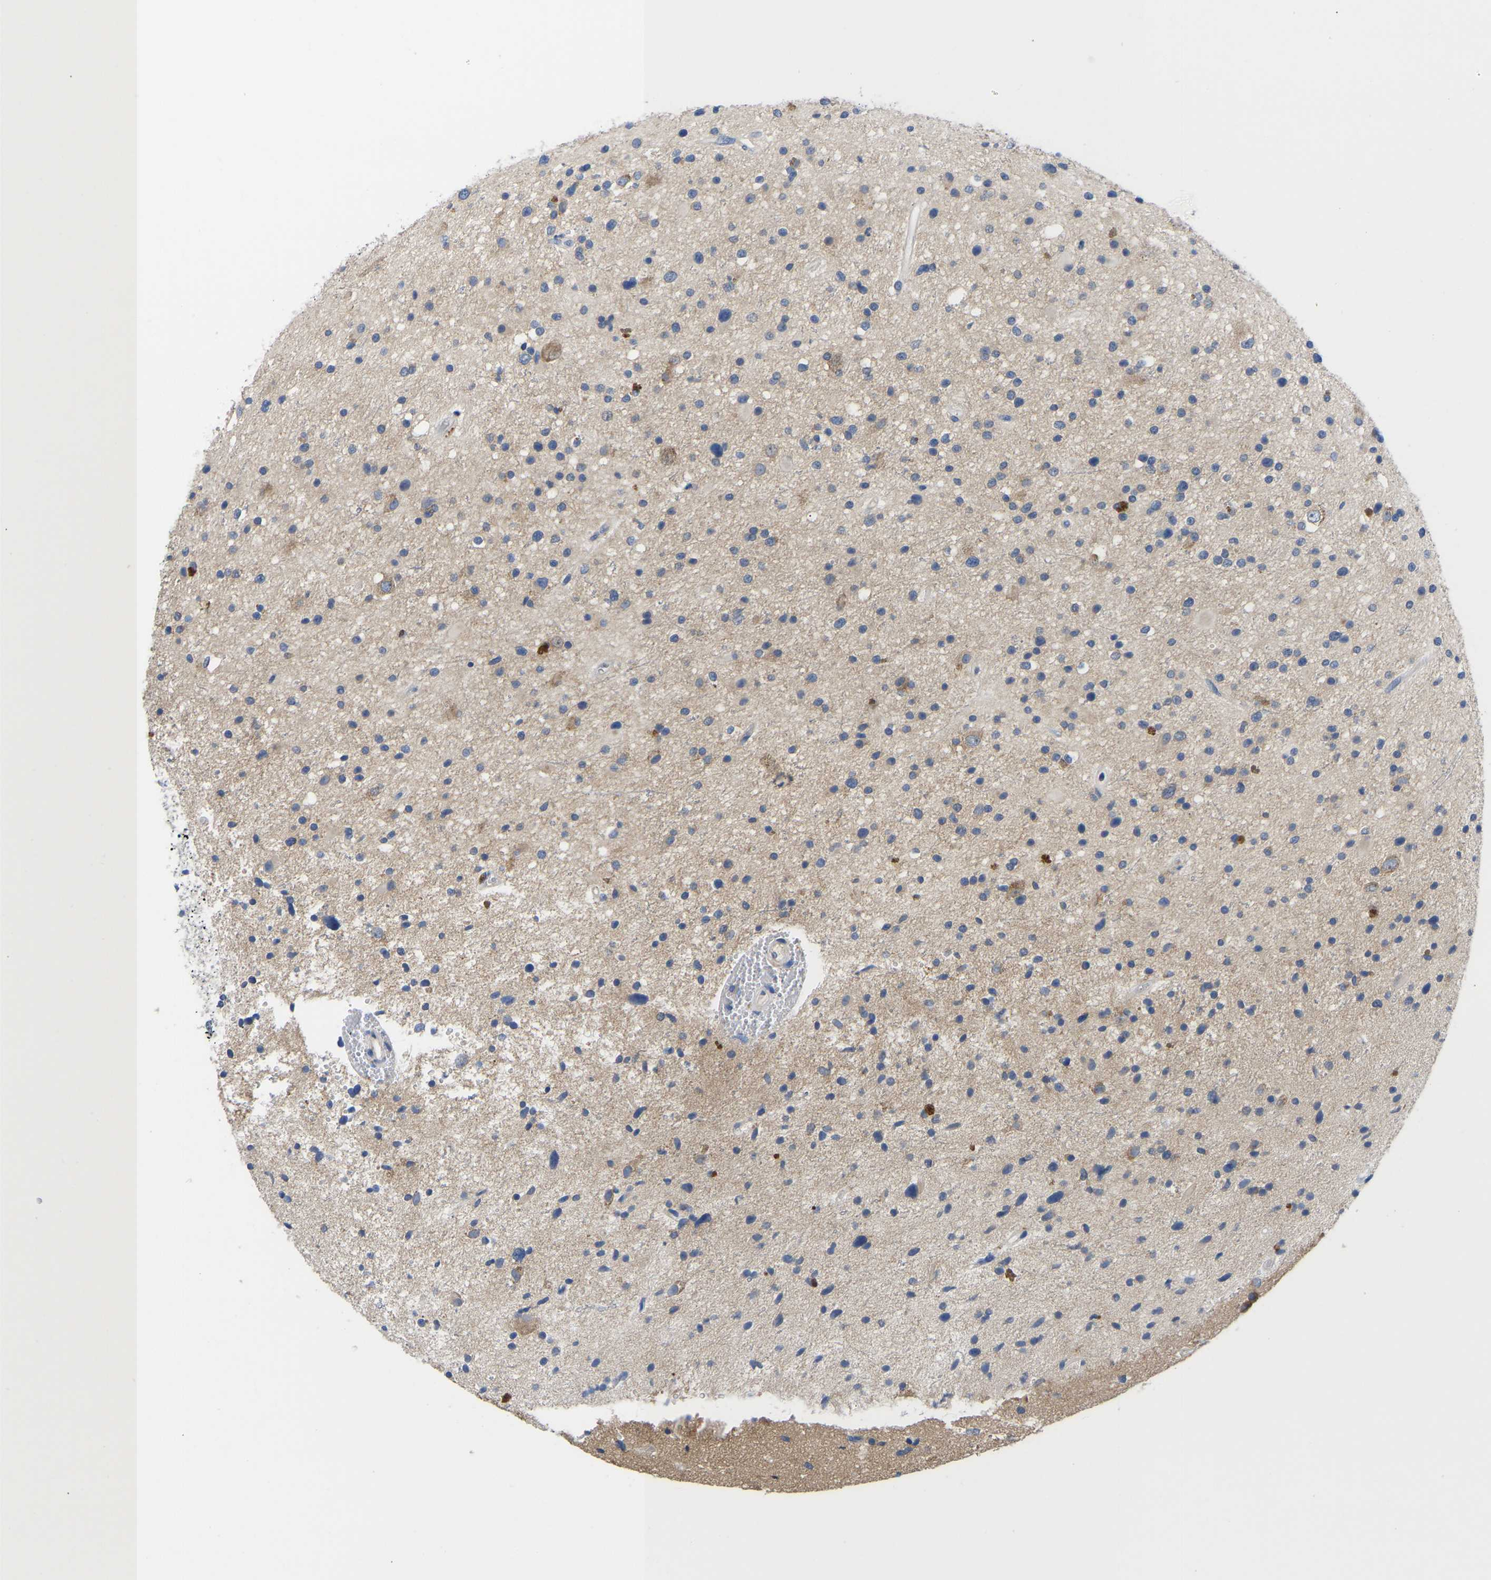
{"staining": {"intensity": "negative", "quantity": "none", "location": "none"}, "tissue": "glioma", "cell_type": "Tumor cells", "image_type": "cancer", "snomed": [{"axis": "morphology", "description": "Glioma, malignant, High grade"}, {"axis": "topography", "description": "Brain"}], "caption": "Malignant glioma (high-grade) was stained to show a protein in brown. There is no significant positivity in tumor cells.", "gene": "ABCA10", "patient": {"sex": "male", "age": 33}}